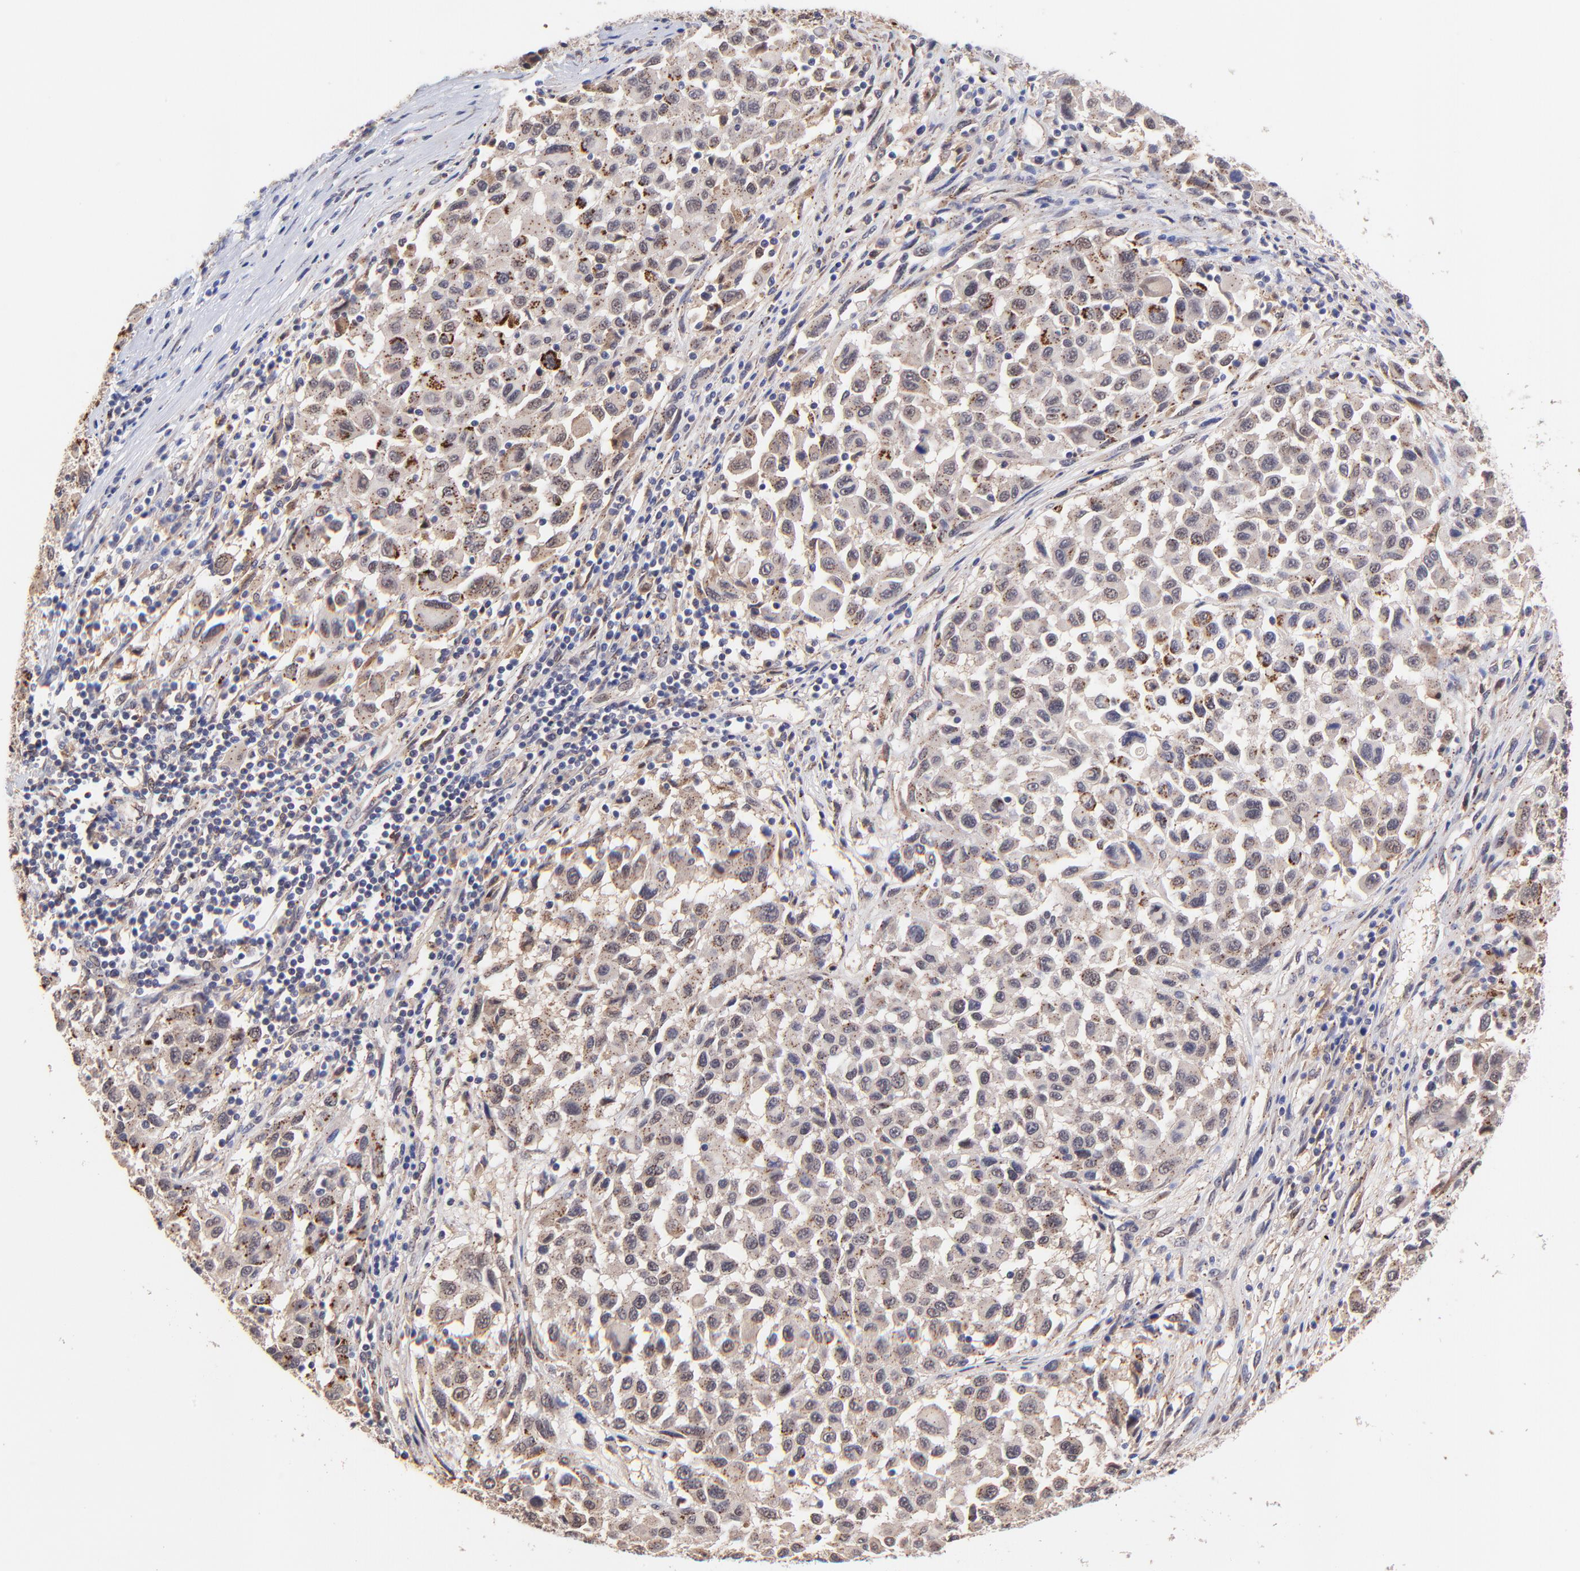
{"staining": {"intensity": "moderate", "quantity": ">75%", "location": "cytoplasmic/membranous"}, "tissue": "melanoma", "cell_type": "Tumor cells", "image_type": "cancer", "snomed": [{"axis": "morphology", "description": "Malignant melanoma, Metastatic site"}, {"axis": "topography", "description": "Lymph node"}], "caption": "Brown immunohistochemical staining in human melanoma exhibits moderate cytoplasmic/membranous expression in about >75% of tumor cells. (DAB = brown stain, brightfield microscopy at high magnification).", "gene": "ZNF747", "patient": {"sex": "male", "age": 61}}